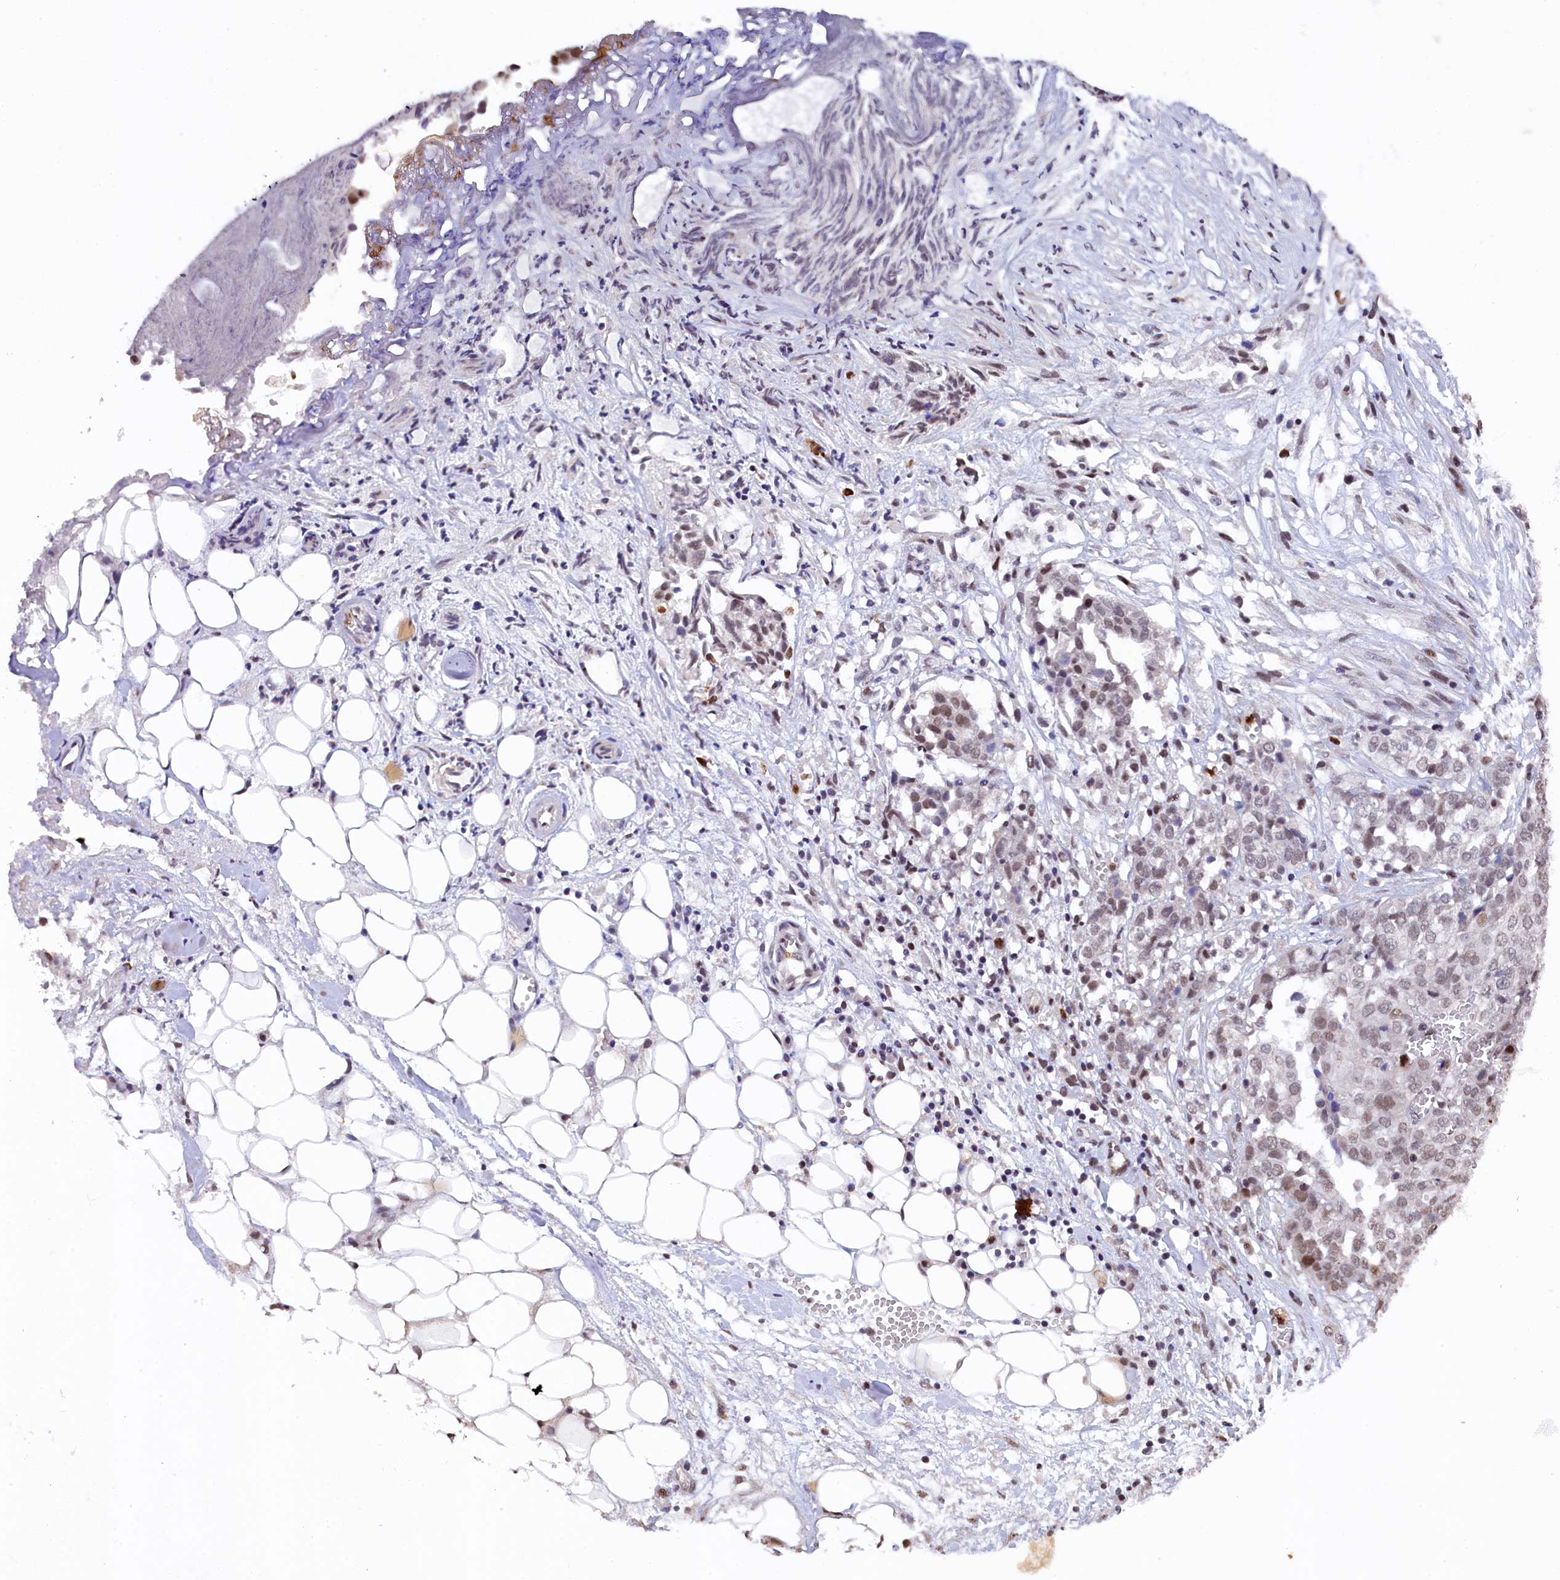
{"staining": {"intensity": "moderate", "quantity": "25%-75%", "location": "nuclear"}, "tissue": "ovarian cancer", "cell_type": "Tumor cells", "image_type": "cancer", "snomed": [{"axis": "morphology", "description": "Cystadenocarcinoma, serous, NOS"}, {"axis": "topography", "description": "Soft tissue"}, {"axis": "topography", "description": "Ovary"}], "caption": "Ovarian cancer (serous cystadenocarcinoma) stained with IHC displays moderate nuclear positivity in approximately 25%-75% of tumor cells. Using DAB (3,3'-diaminobenzidine) (brown) and hematoxylin (blue) stains, captured at high magnification using brightfield microscopy.", "gene": "ADIG", "patient": {"sex": "female", "age": 57}}